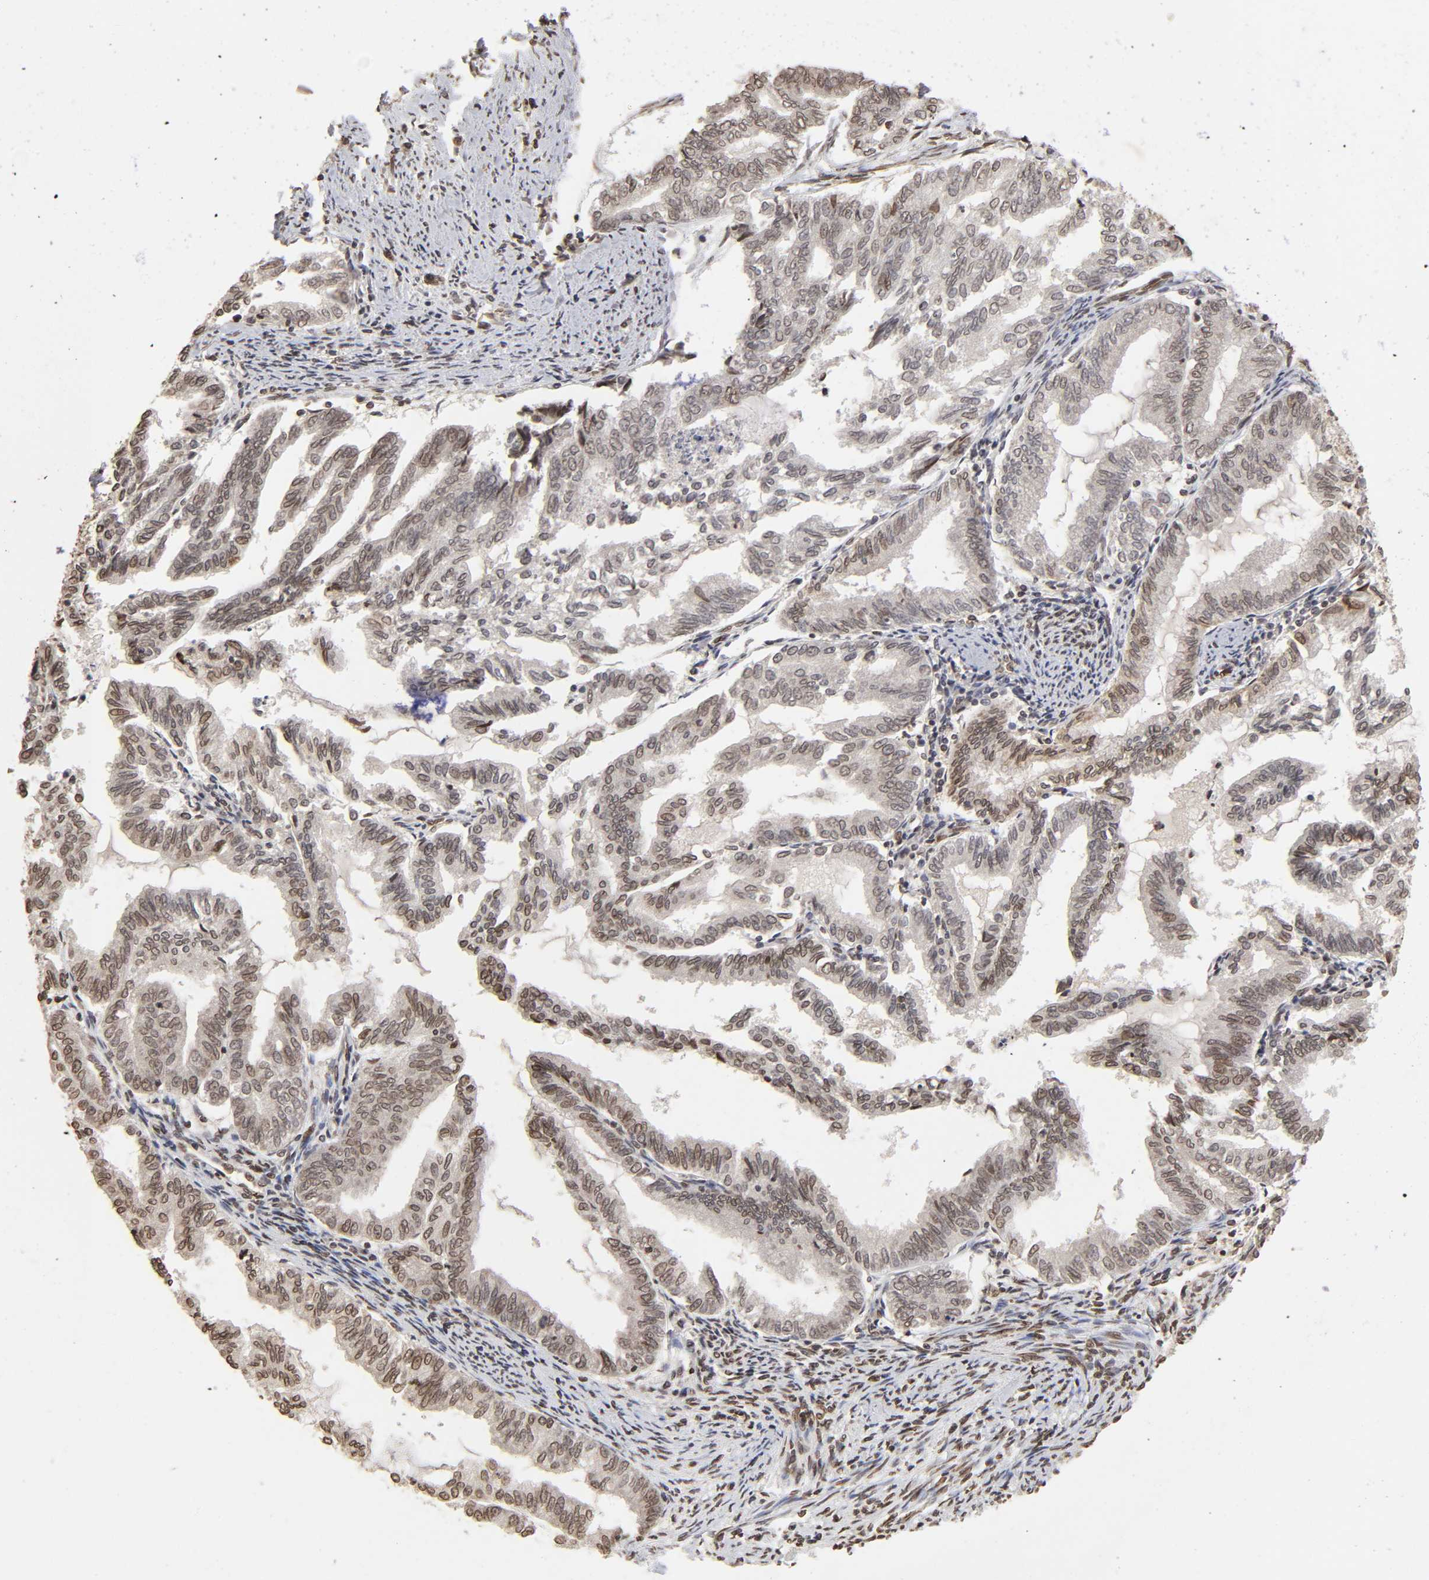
{"staining": {"intensity": "weak", "quantity": "25%-75%", "location": "cytoplasmic/membranous,nuclear"}, "tissue": "endometrial cancer", "cell_type": "Tumor cells", "image_type": "cancer", "snomed": [{"axis": "morphology", "description": "Adenocarcinoma, NOS"}, {"axis": "topography", "description": "Endometrium"}], "caption": "IHC (DAB) staining of human adenocarcinoma (endometrial) shows weak cytoplasmic/membranous and nuclear protein expression in about 25%-75% of tumor cells.", "gene": "MLLT6", "patient": {"sex": "female", "age": 79}}